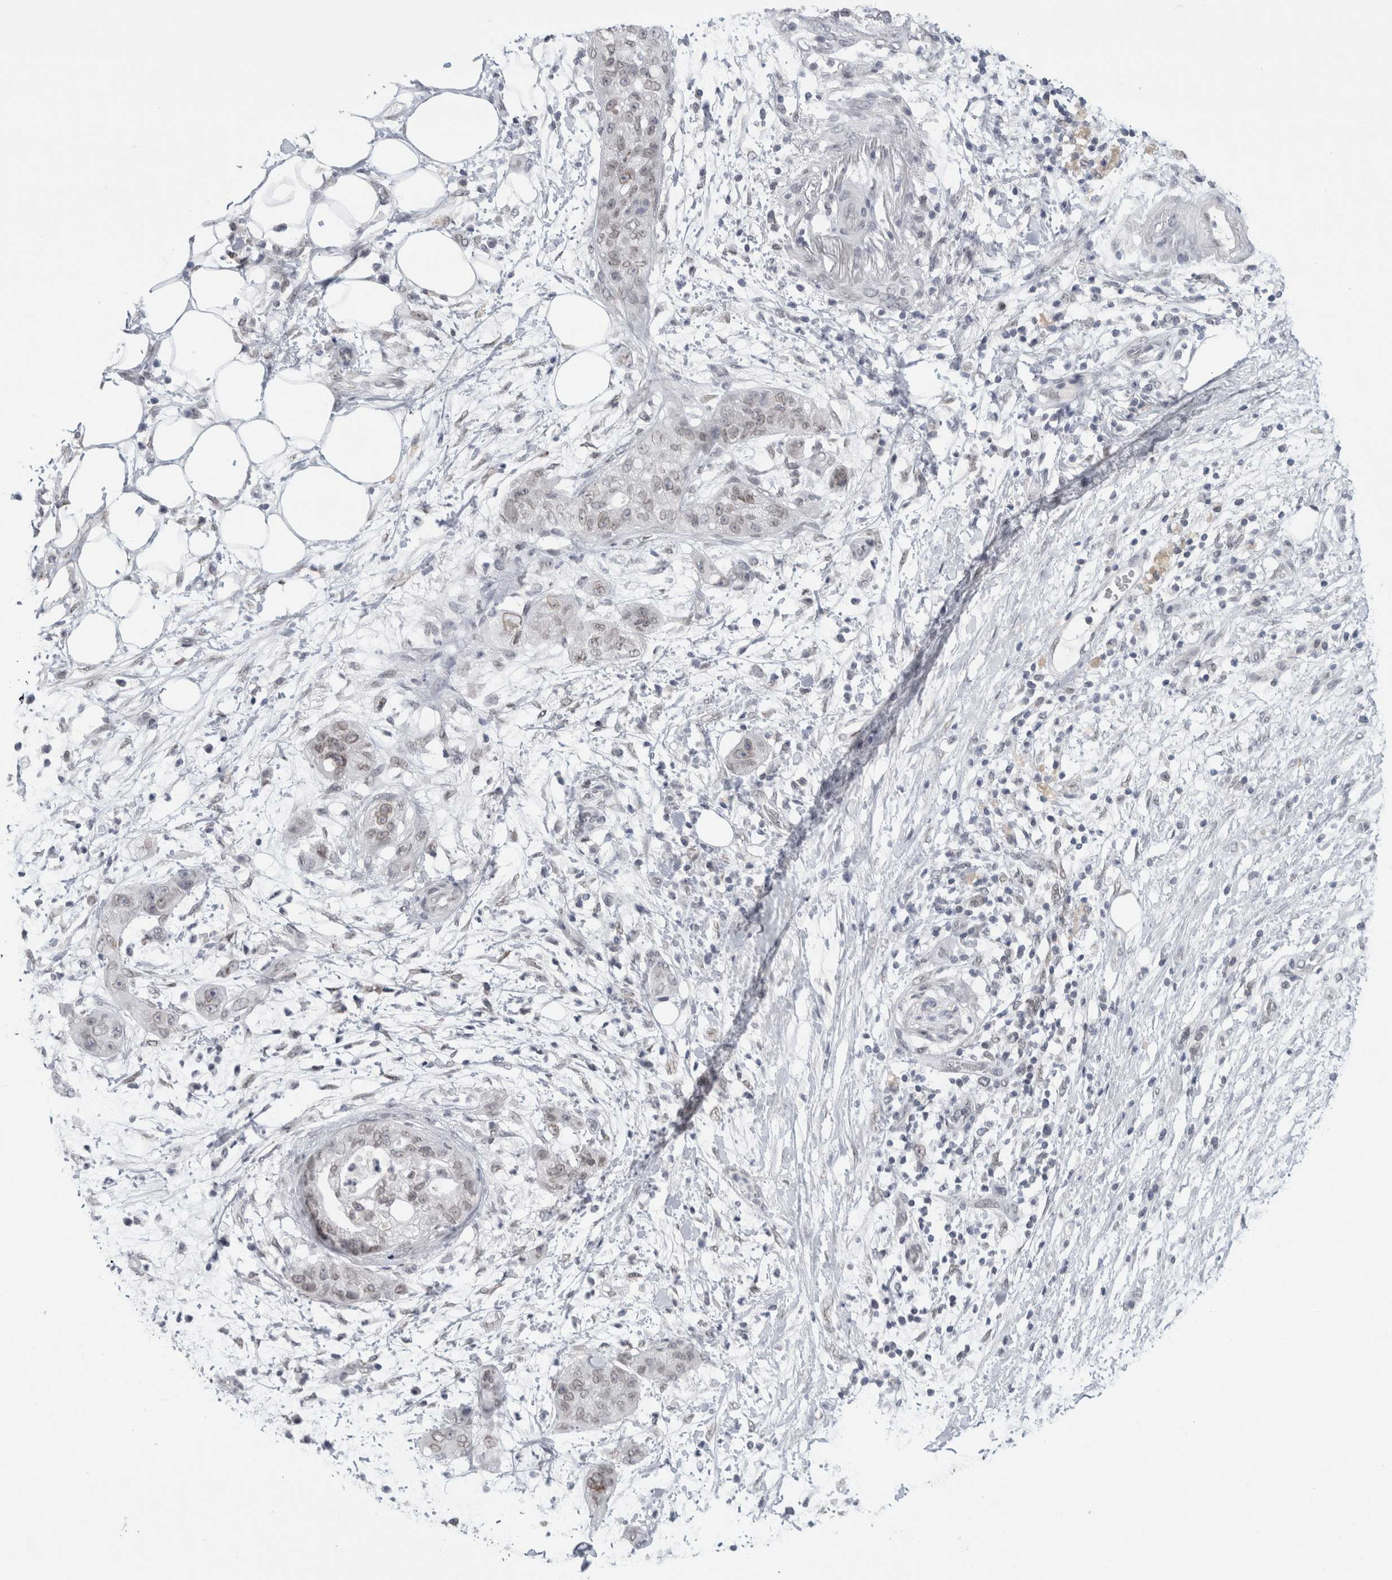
{"staining": {"intensity": "weak", "quantity": "<25%", "location": "nuclear"}, "tissue": "pancreatic cancer", "cell_type": "Tumor cells", "image_type": "cancer", "snomed": [{"axis": "morphology", "description": "Adenocarcinoma, NOS"}, {"axis": "topography", "description": "Pancreas"}], "caption": "A high-resolution histopathology image shows immunohistochemistry (IHC) staining of pancreatic cancer (adenocarcinoma), which reveals no significant staining in tumor cells. (Brightfield microscopy of DAB immunohistochemistry at high magnification).", "gene": "ZNF770", "patient": {"sex": "female", "age": 78}}